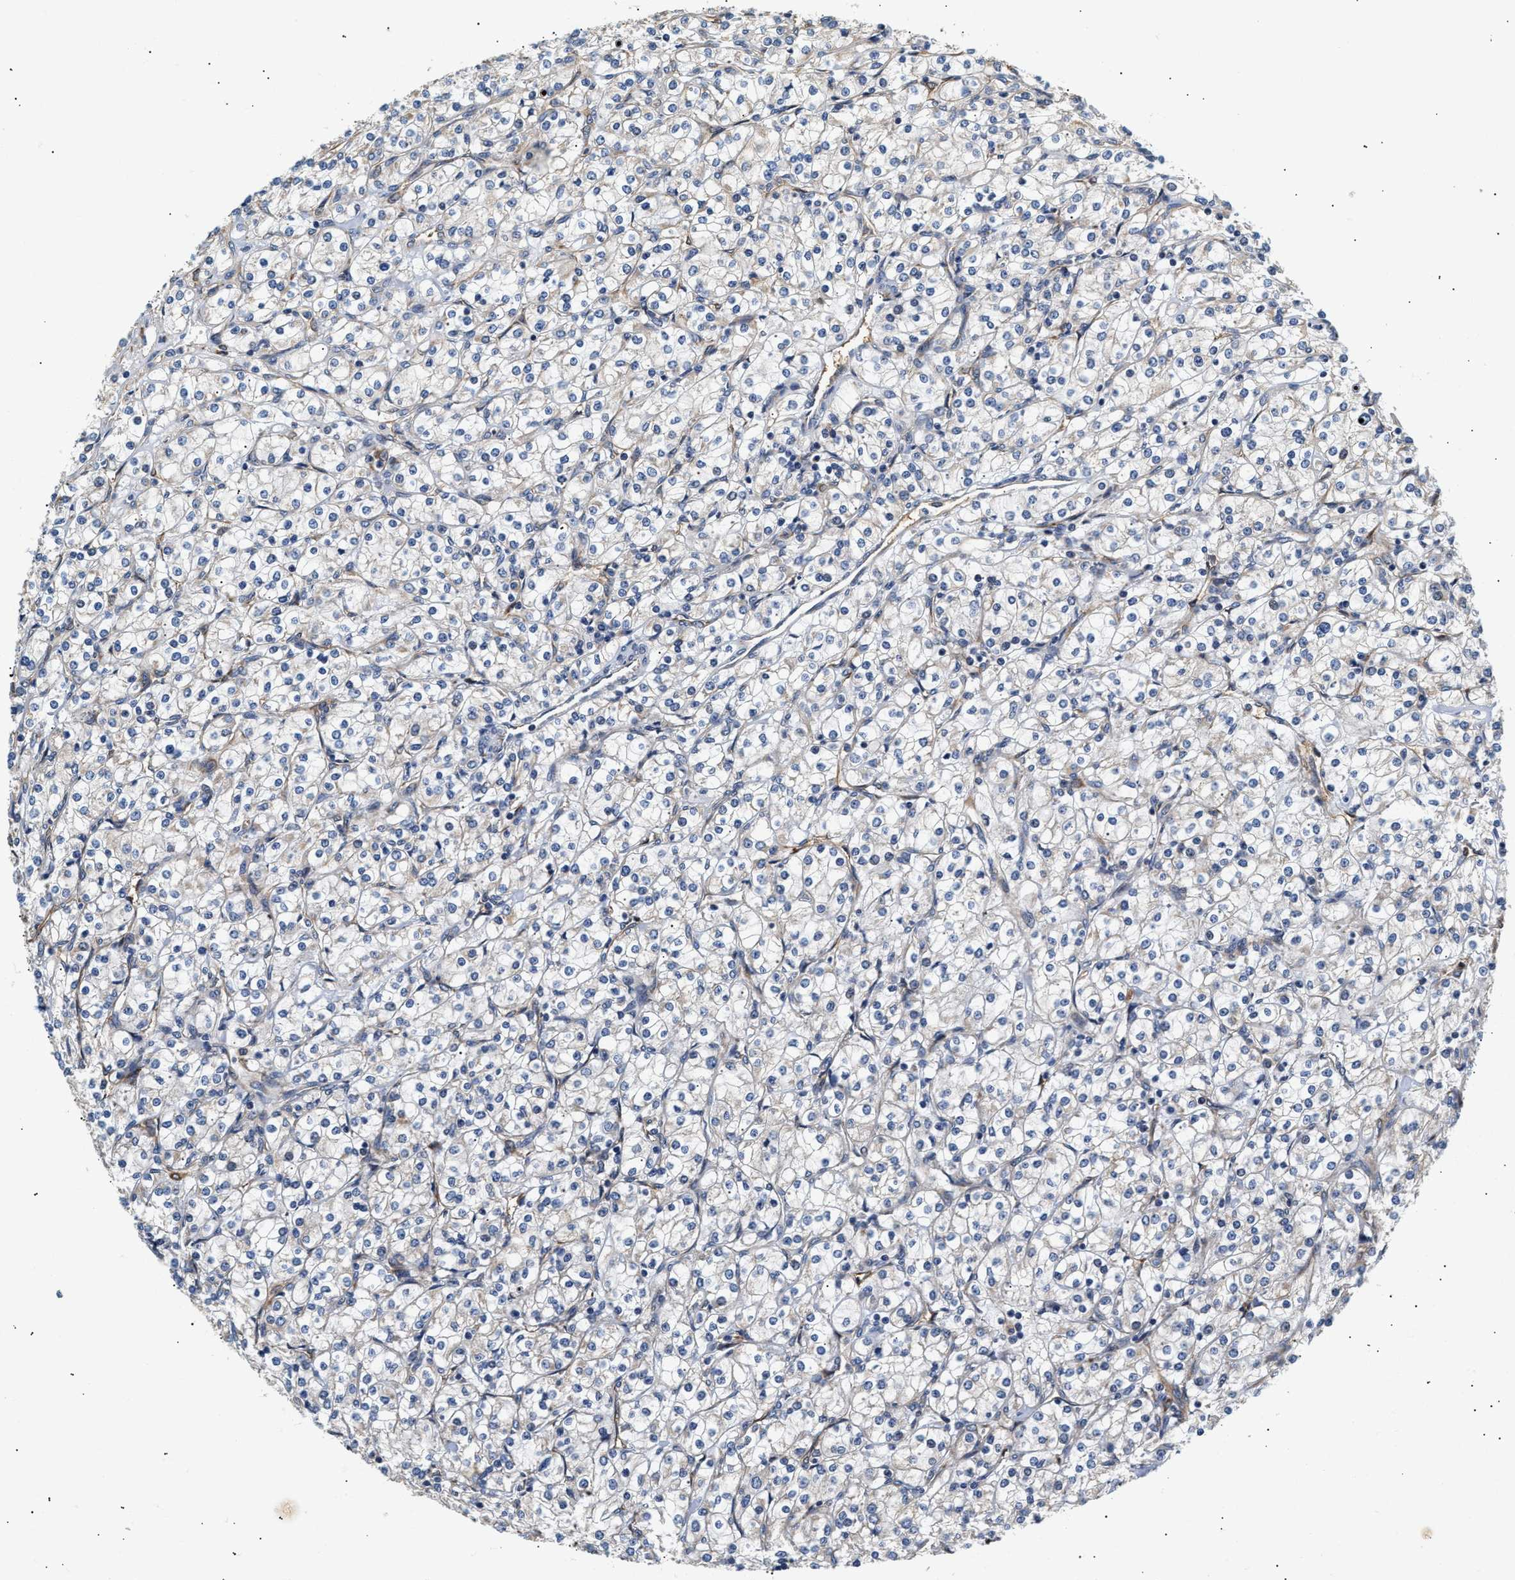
{"staining": {"intensity": "negative", "quantity": "none", "location": "none"}, "tissue": "renal cancer", "cell_type": "Tumor cells", "image_type": "cancer", "snomed": [{"axis": "morphology", "description": "Adenocarcinoma, NOS"}, {"axis": "topography", "description": "Kidney"}], "caption": "Renal cancer was stained to show a protein in brown. There is no significant expression in tumor cells.", "gene": "IFT74", "patient": {"sex": "male", "age": 77}}